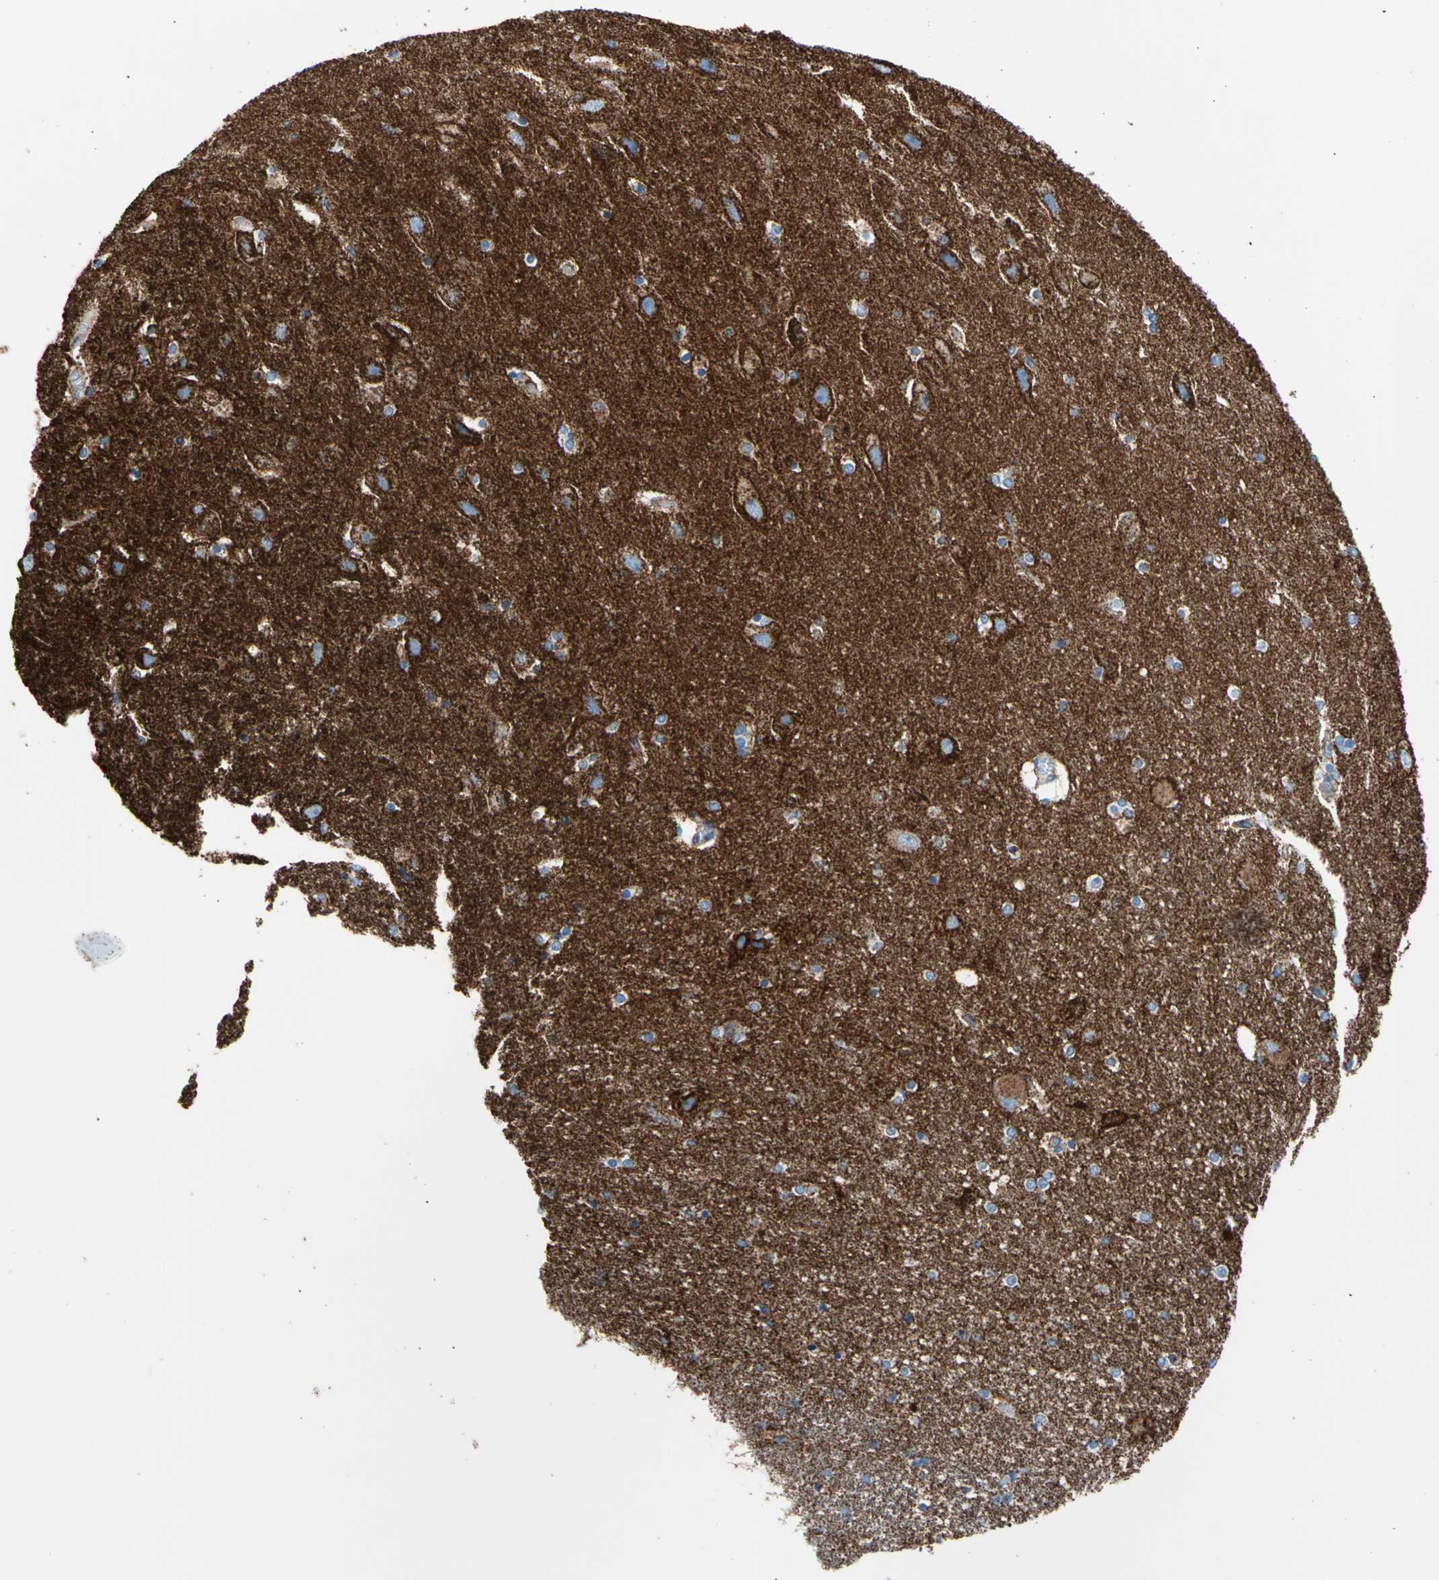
{"staining": {"intensity": "negative", "quantity": "none", "location": "none"}, "tissue": "hippocampus", "cell_type": "Glial cells", "image_type": "normal", "snomed": [{"axis": "morphology", "description": "Normal tissue, NOS"}, {"axis": "topography", "description": "Hippocampus"}], "caption": "Hippocampus was stained to show a protein in brown. There is no significant staining in glial cells. (IHC, brightfield microscopy, high magnification).", "gene": "HK1", "patient": {"sex": "female", "age": 54}}